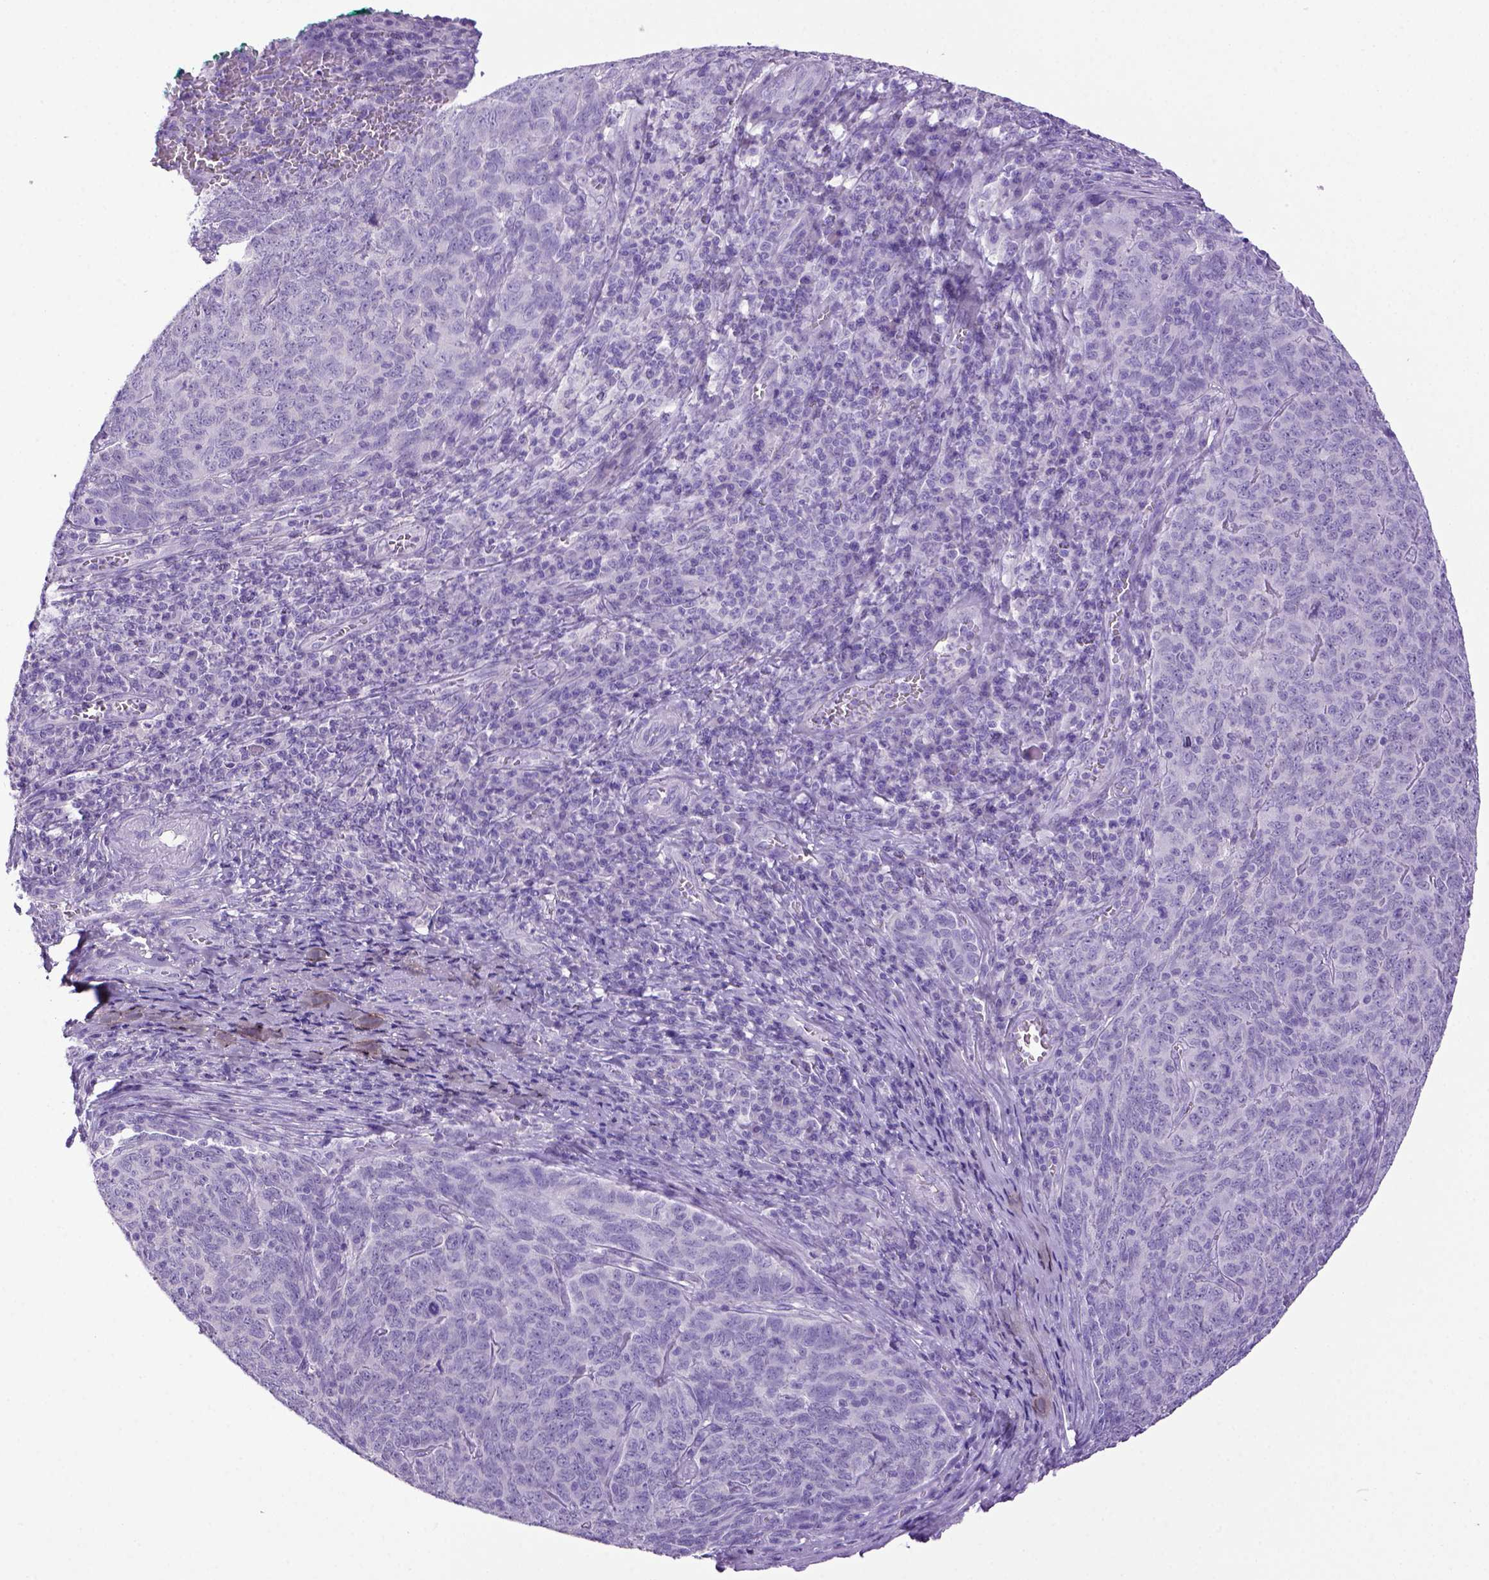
{"staining": {"intensity": "negative", "quantity": "none", "location": "none"}, "tissue": "skin cancer", "cell_type": "Tumor cells", "image_type": "cancer", "snomed": [{"axis": "morphology", "description": "Squamous cell carcinoma, NOS"}, {"axis": "topography", "description": "Skin"}, {"axis": "topography", "description": "Anal"}], "caption": "Protein analysis of squamous cell carcinoma (skin) demonstrates no significant expression in tumor cells.", "gene": "ITIH4", "patient": {"sex": "female", "age": 51}}